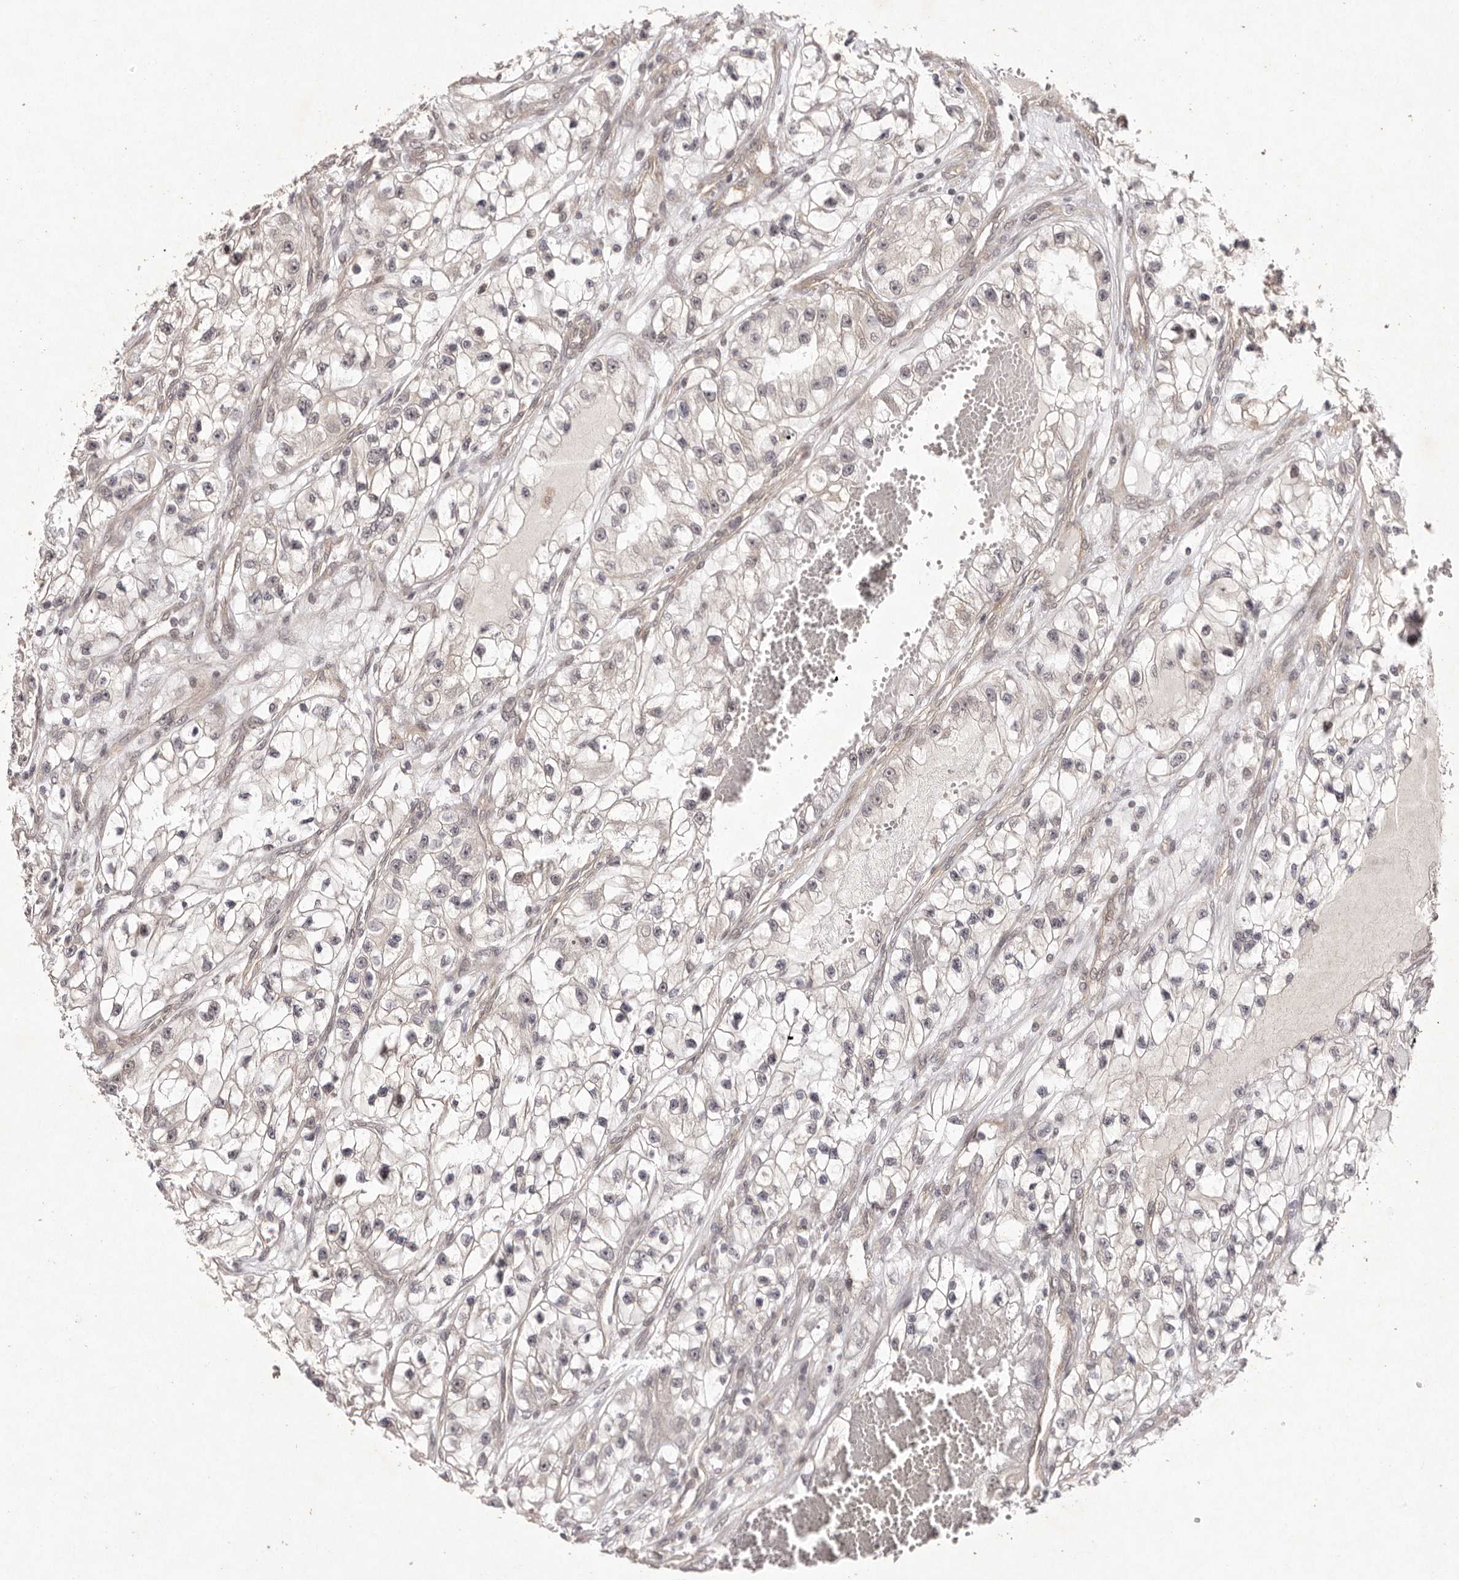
{"staining": {"intensity": "negative", "quantity": "none", "location": "none"}, "tissue": "renal cancer", "cell_type": "Tumor cells", "image_type": "cancer", "snomed": [{"axis": "morphology", "description": "Adenocarcinoma, NOS"}, {"axis": "topography", "description": "Kidney"}], "caption": "An IHC image of renal adenocarcinoma is shown. There is no staining in tumor cells of renal adenocarcinoma. The staining was performed using DAB (3,3'-diaminobenzidine) to visualize the protein expression in brown, while the nuclei were stained in blue with hematoxylin (Magnification: 20x).", "gene": "BUD31", "patient": {"sex": "female", "age": 57}}